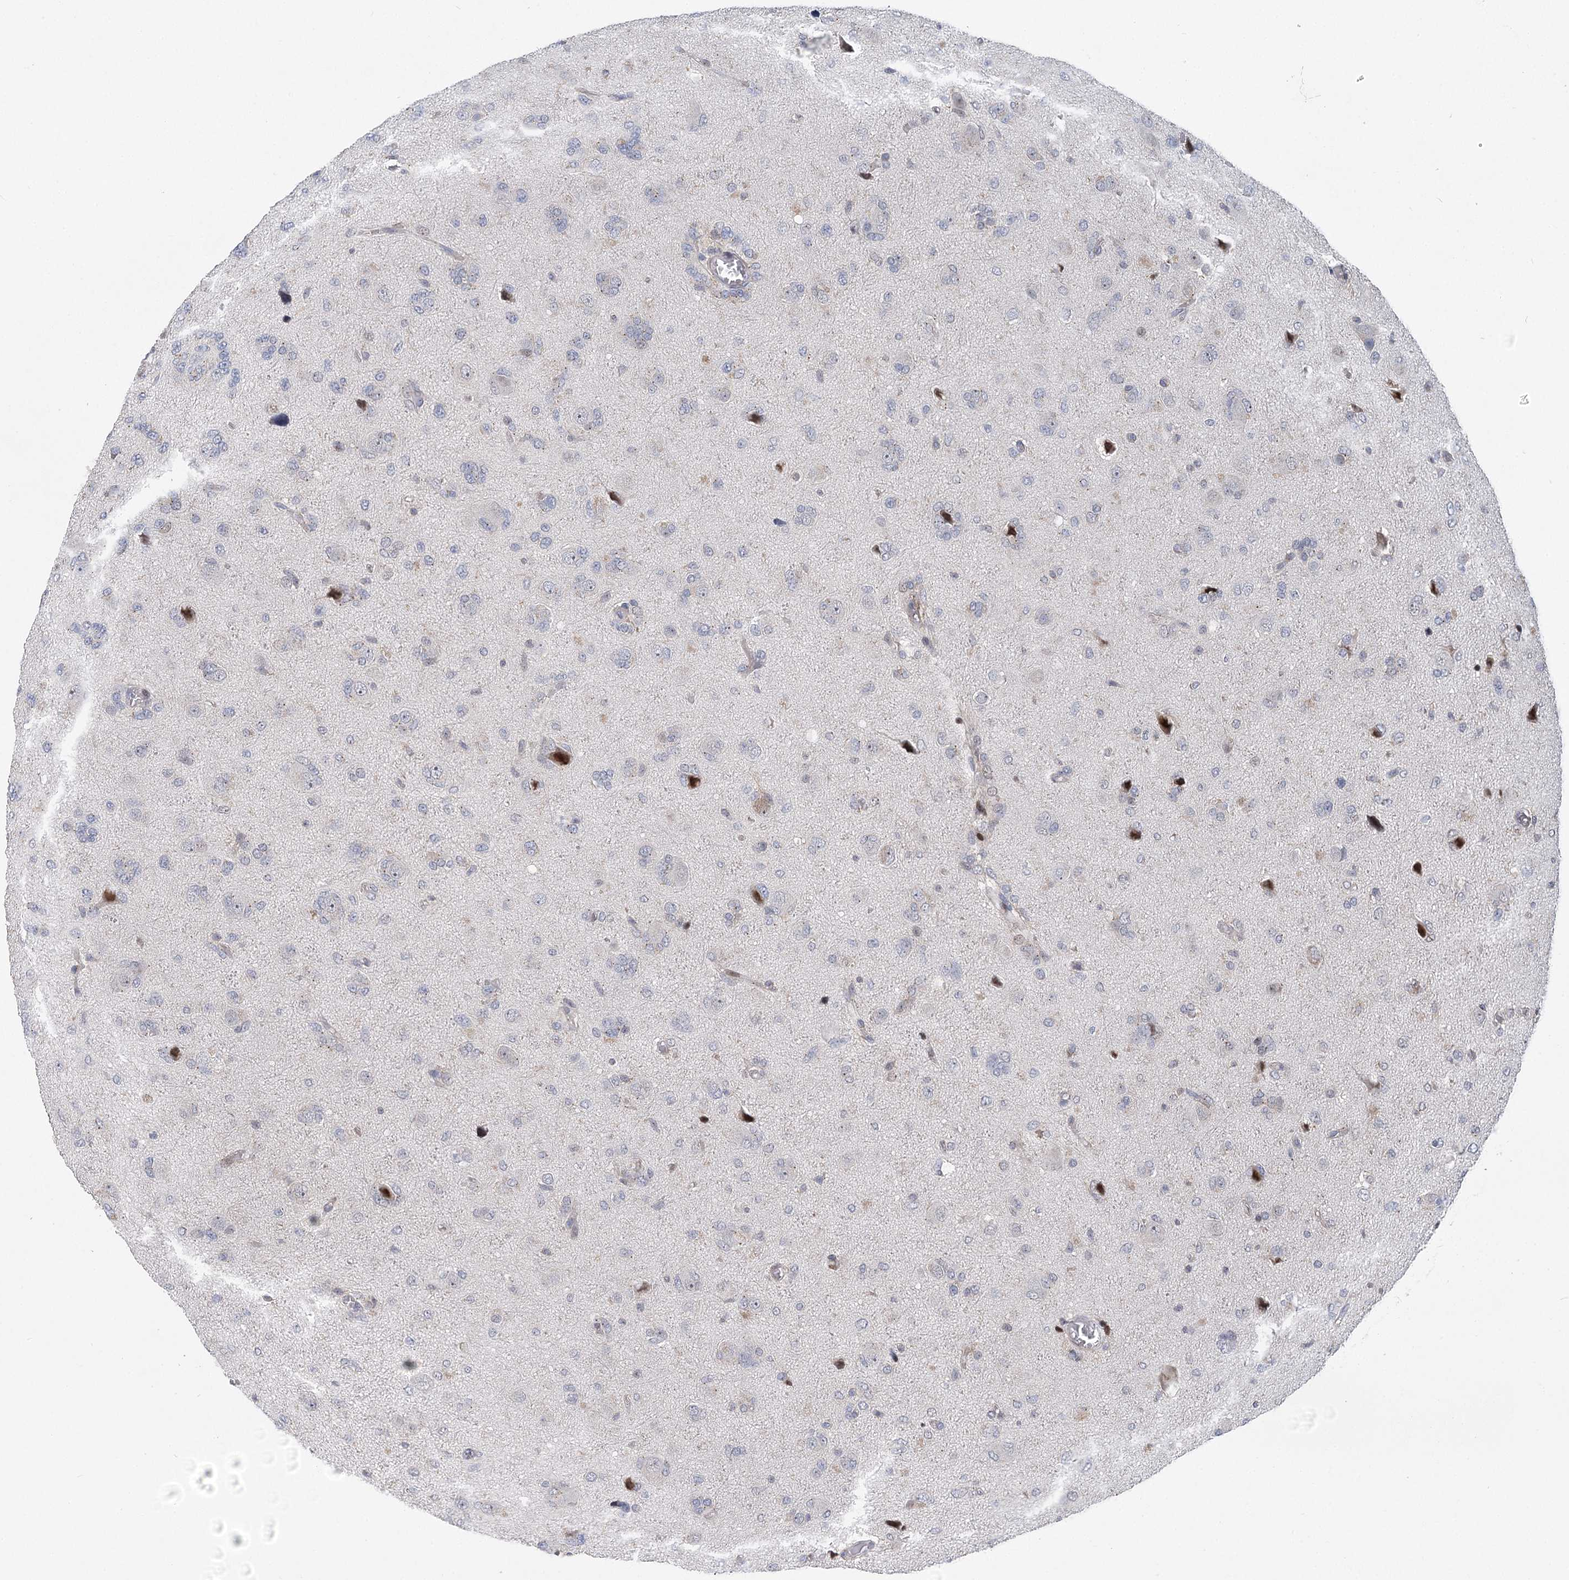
{"staining": {"intensity": "negative", "quantity": "none", "location": "none"}, "tissue": "glioma", "cell_type": "Tumor cells", "image_type": "cancer", "snomed": [{"axis": "morphology", "description": "Glioma, malignant, High grade"}, {"axis": "topography", "description": "Brain"}], "caption": "Human glioma stained for a protein using immunohistochemistry (IHC) shows no staining in tumor cells.", "gene": "CAMTA1", "patient": {"sex": "female", "age": 59}}